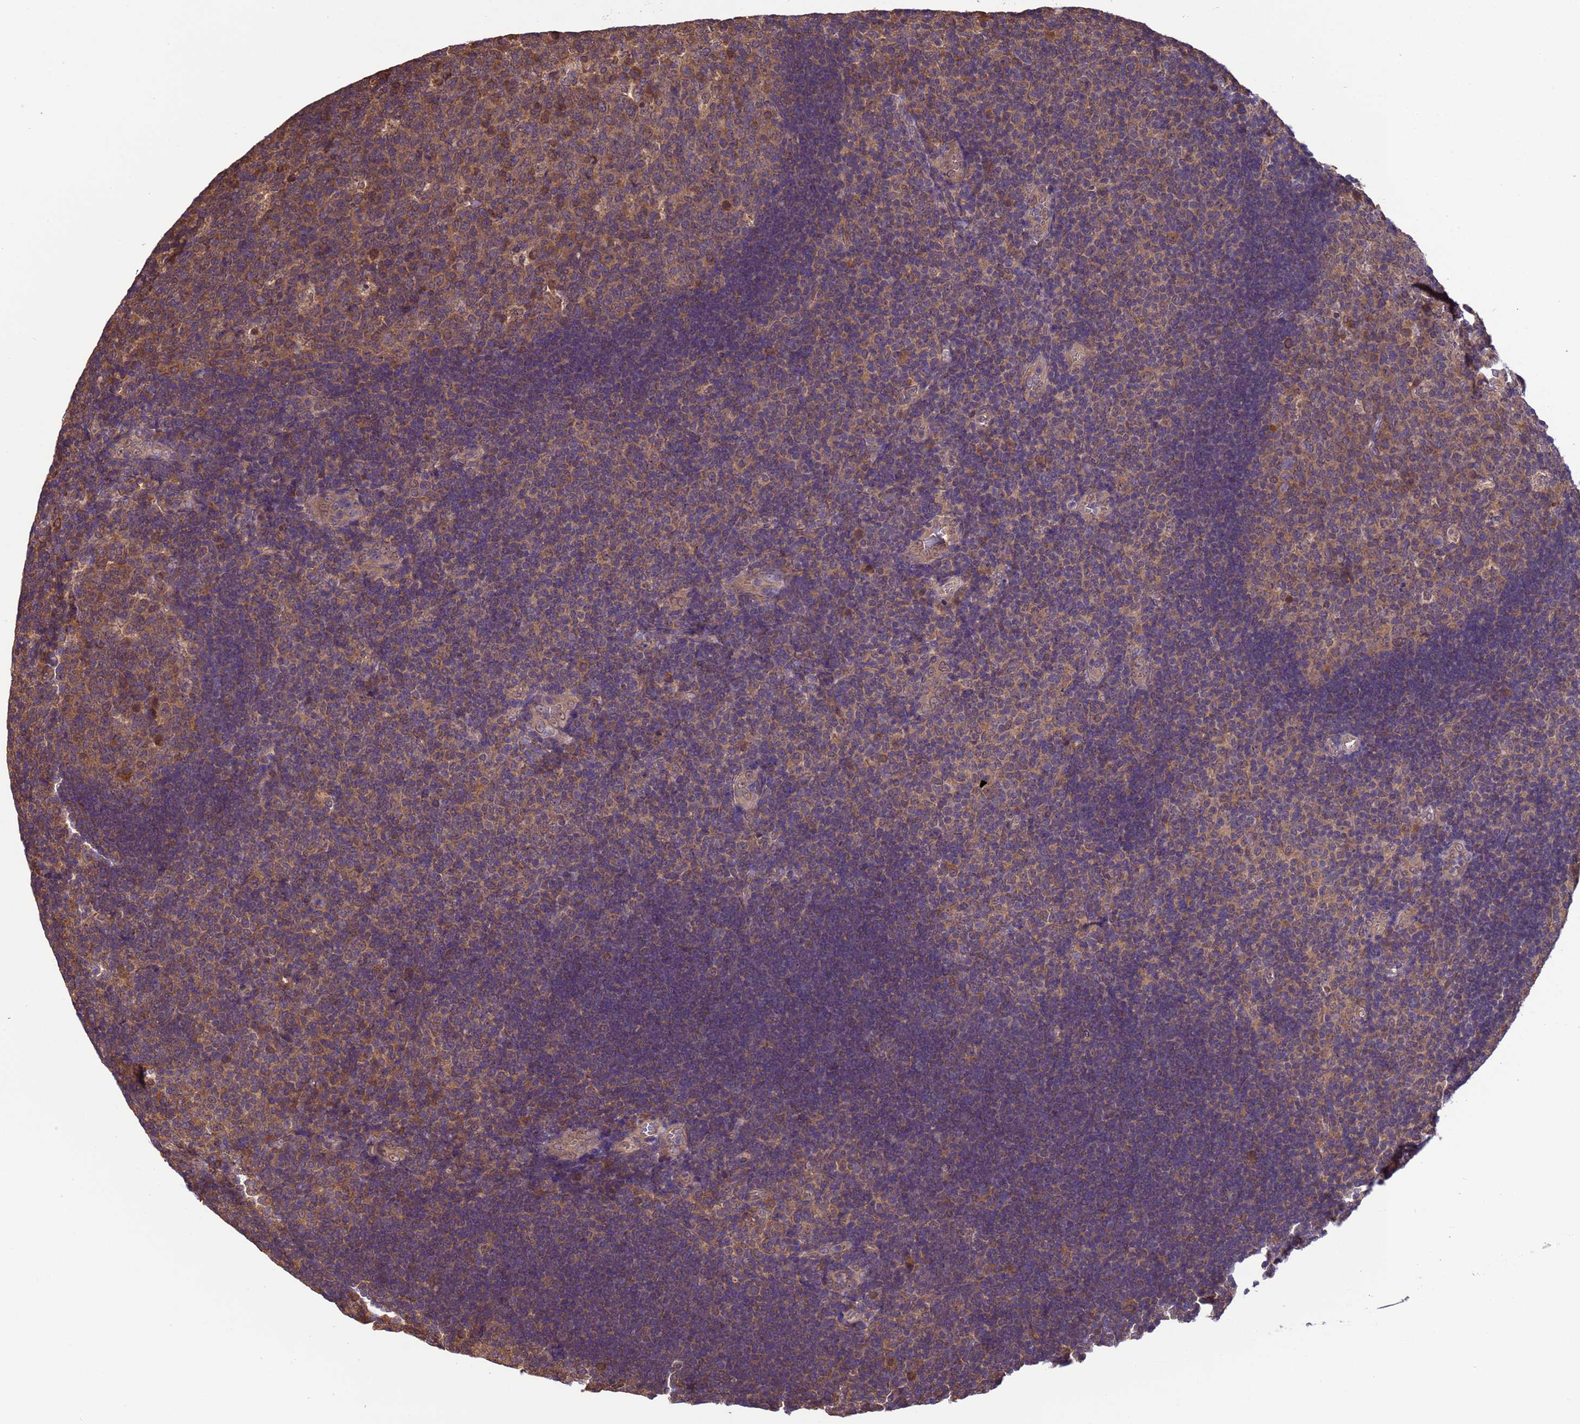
{"staining": {"intensity": "moderate", "quantity": ">75%", "location": "cytoplasmic/membranous"}, "tissue": "tonsil", "cell_type": "Germinal center cells", "image_type": "normal", "snomed": [{"axis": "morphology", "description": "Normal tissue, NOS"}, {"axis": "topography", "description": "Tonsil"}], "caption": "A high-resolution micrograph shows immunohistochemistry staining of unremarkable tonsil, which reveals moderate cytoplasmic/membranous staining in approximately >75% of germinal center cells. The protein of interest is shown in brown color, while the nuclei are stained blue.", "gene": "ZFP69B", "patient": {"sex": "male", "age": 17}}